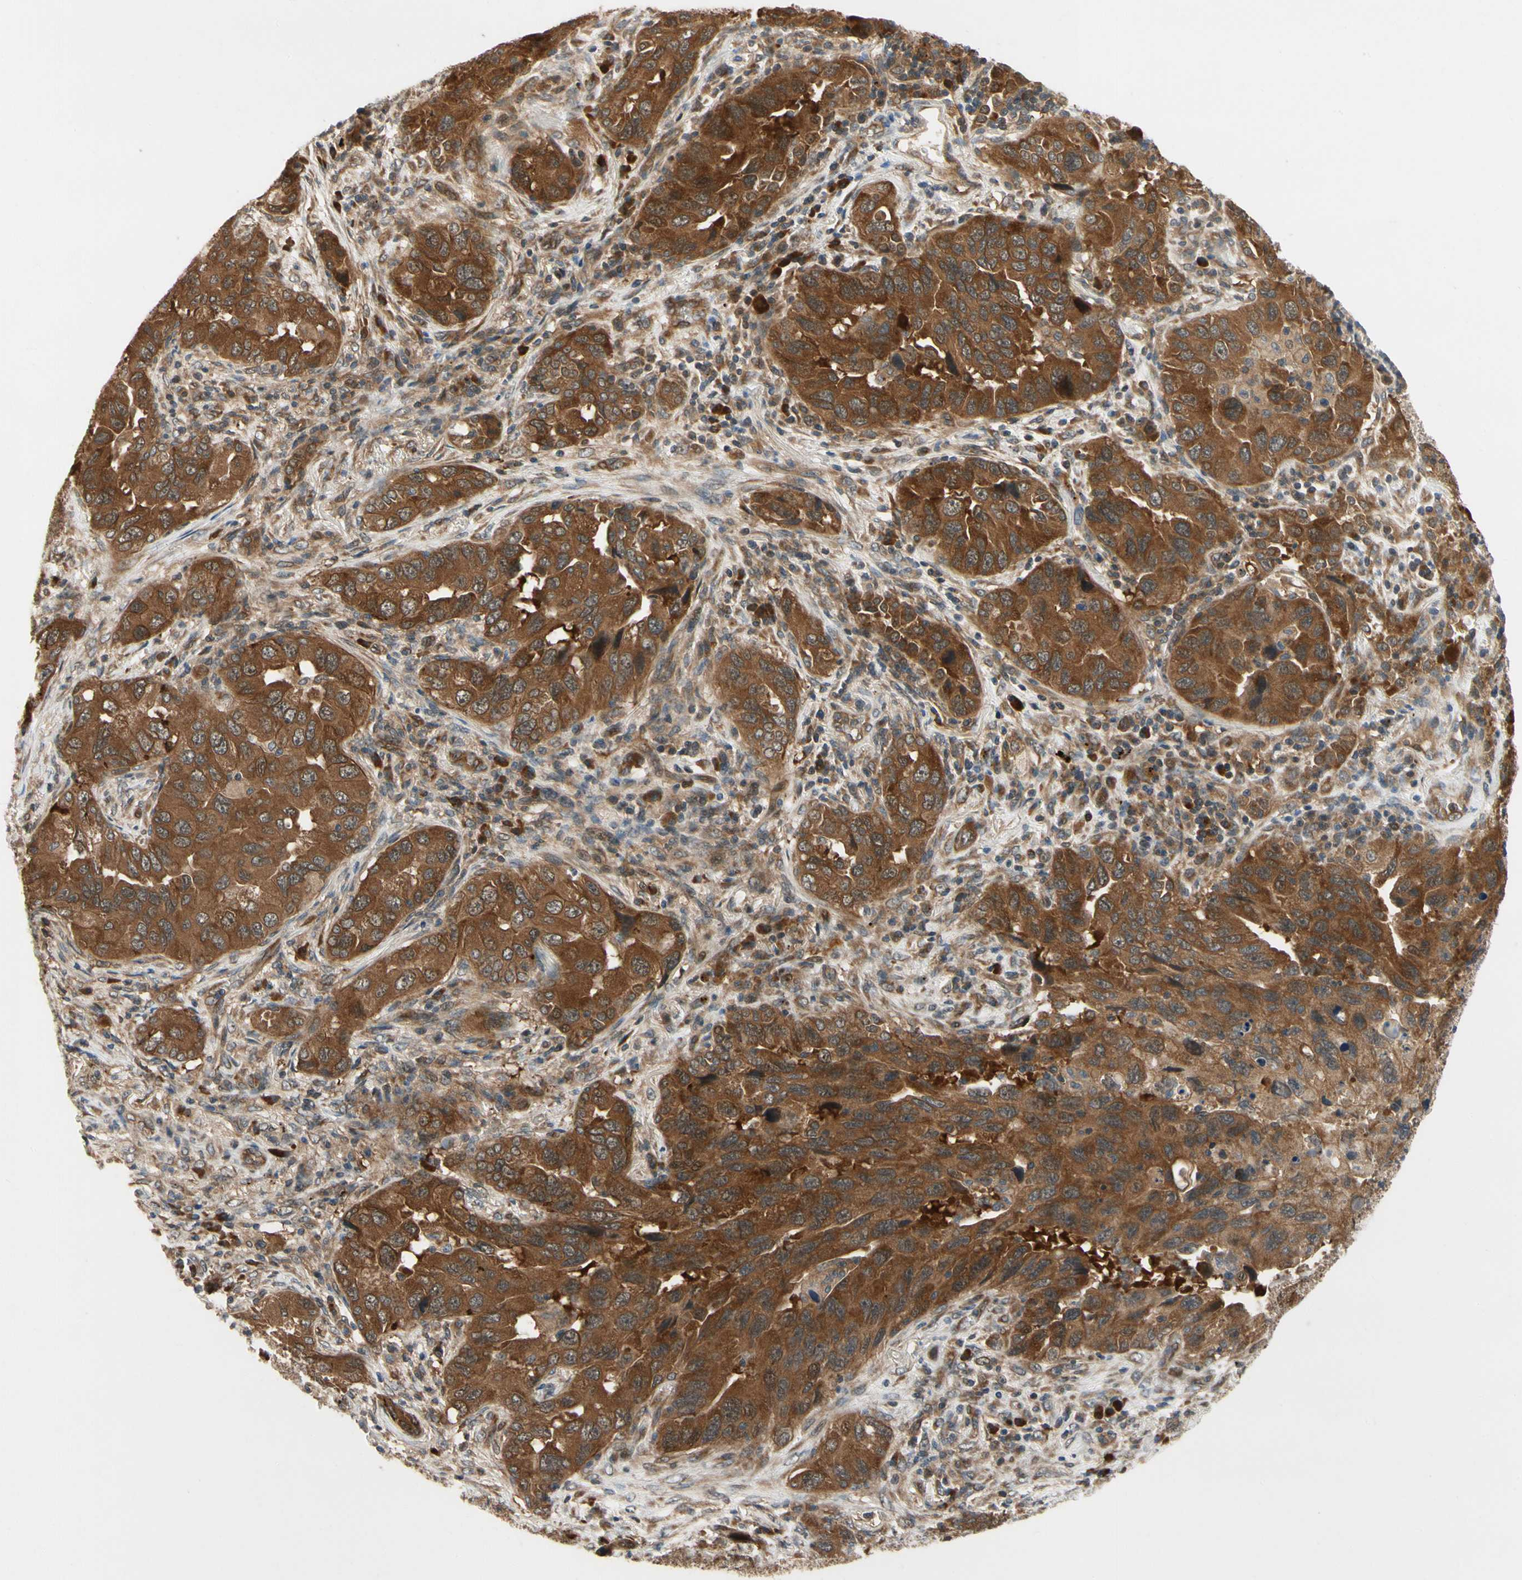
{"staining": {"intensity": "strong", "quantity": ">75%", "location": "cytoplasmic/membranous"}, "tissue": "lung cancer", "cell_type": "Tumor cells", "image_type": "cancer", "snomed": [{"axis": "morphology", "description": "Adenocarcinoma, NOS"}, {"axis": "topography", "description": "Lung"}], "caption": "An IHC histopathology image of tumor tissue is shown. Protein staining in brown shows strong cytoplasmic/membranous positivity in lung cancer (adenocarcinoma) within tumor cells.", "gene": "TDRP", "patient": {"sex": "female", "age": 65}}